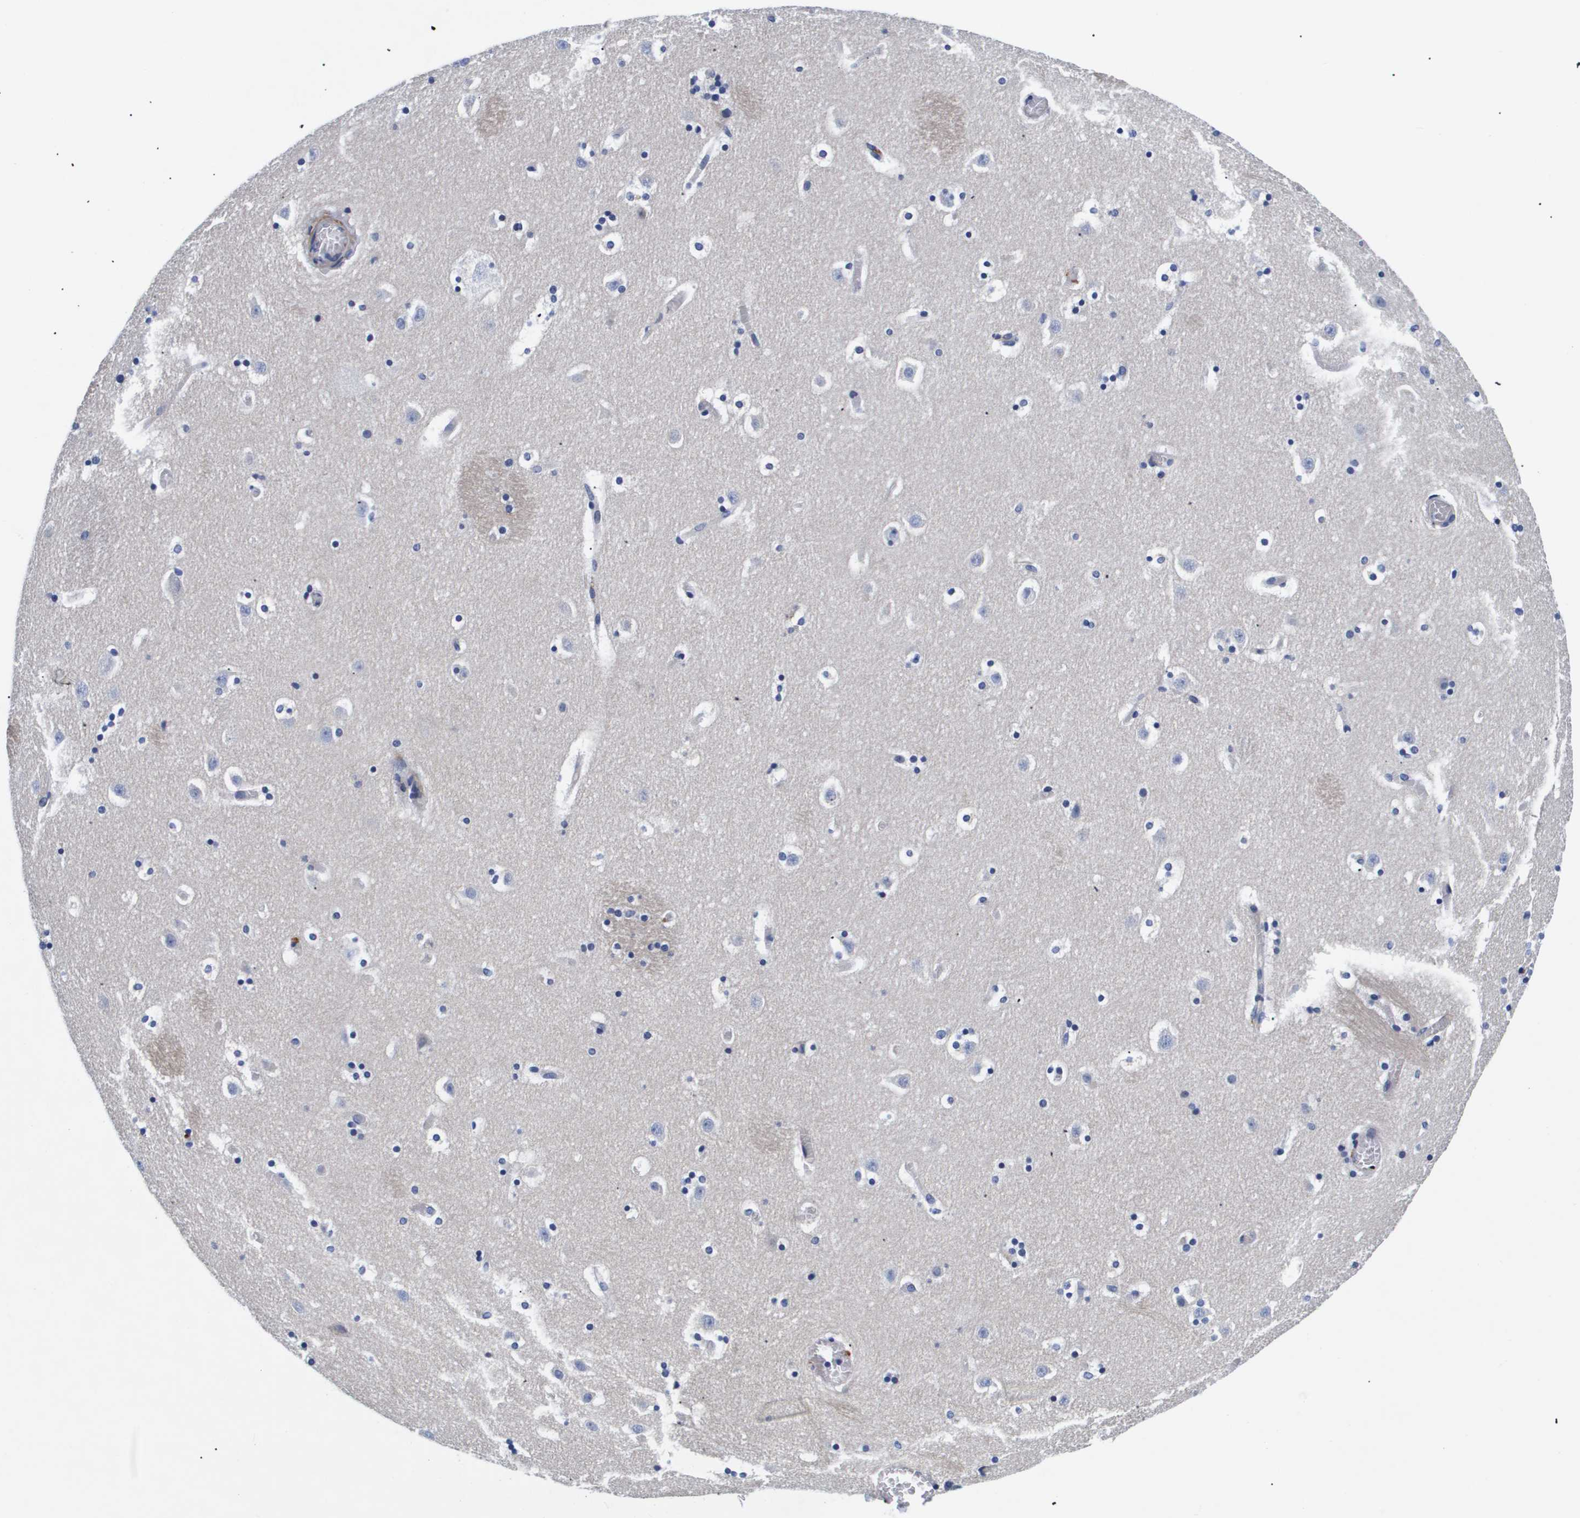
{"staining": {"intensity": "negative", "quantity": "none", "location": "none"}, "tissue": "caudate", "cell_type": "Glial cells", "image_type": "normal", "snomed": [{"axis": "morphology", "description": "Normal tissue, NOS"}, {"axis": "topography", "description": "Lateral ventricle wall"}], "caption": "High power microscopy photomicrograph of an IHC photomicrograph of unremarkable caudate, revealing no significant positivity in glial cells. (DAB (3,3'-diaminobenzidine) immunohistochemistry with hematoxylin counter stain).", "gene": "SHD", "patient": {"sex": "male", "age": 45}}